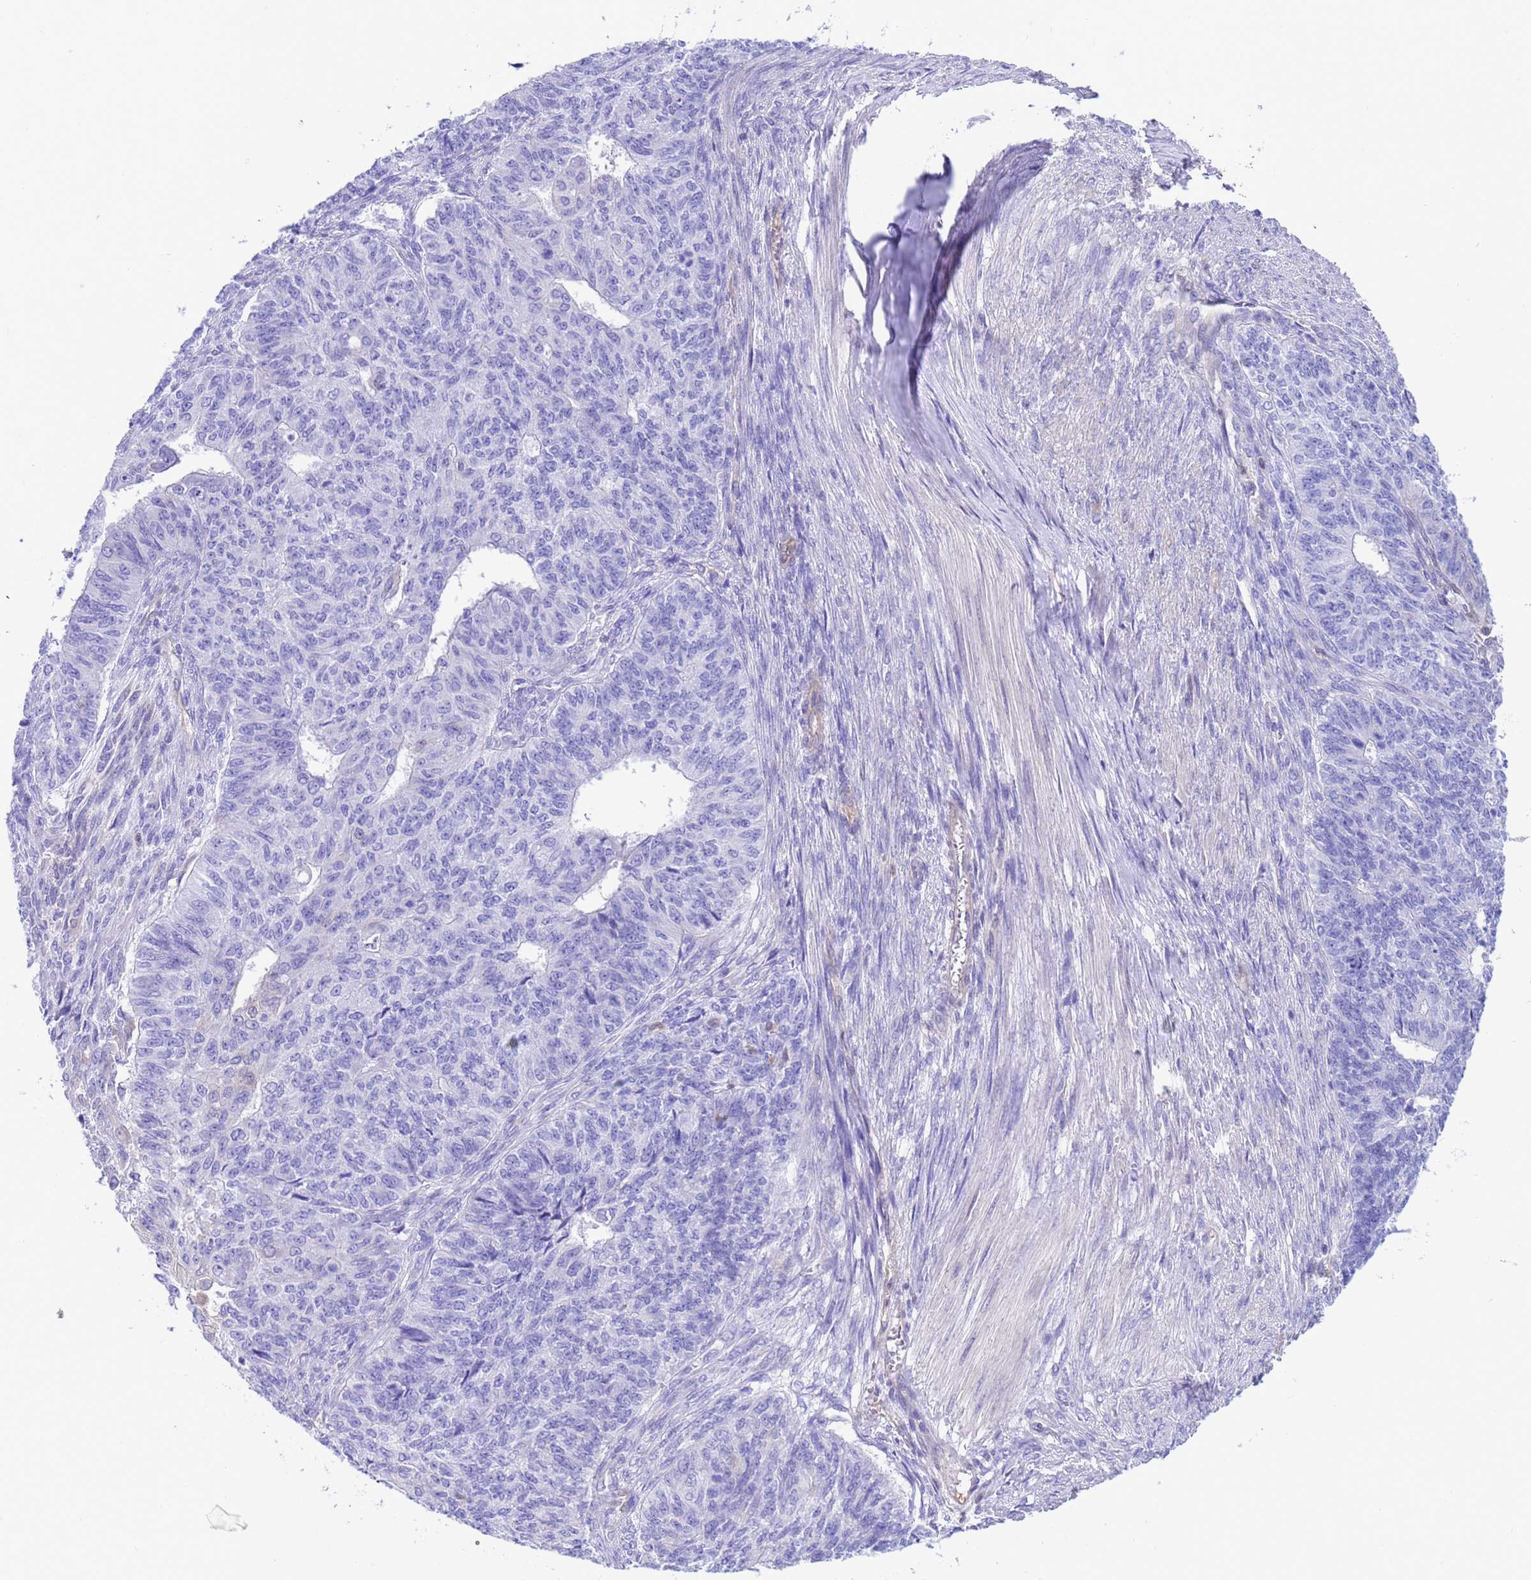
{"staining": {"intensity": "negative", "quantity": "none", "location": "none"}, "tissue": "endometrial cancer", "cell_type": "Tumor cells", "image_type": "cancer", "snomed": [{"axis": "morphology", "description": "Adenocarcinoma, NOS"}, {"axis": "topography", "description": "Endometrium"}], "caption": "Immunohistochemistry (IHC) micrograph of neoplastic tissue: endometrial adenocarcinoma stained with DAB displays no significant protein expression in tumor cells.", "gene": "C6orf47", "patient": {"sex": "female", "age": 32}}